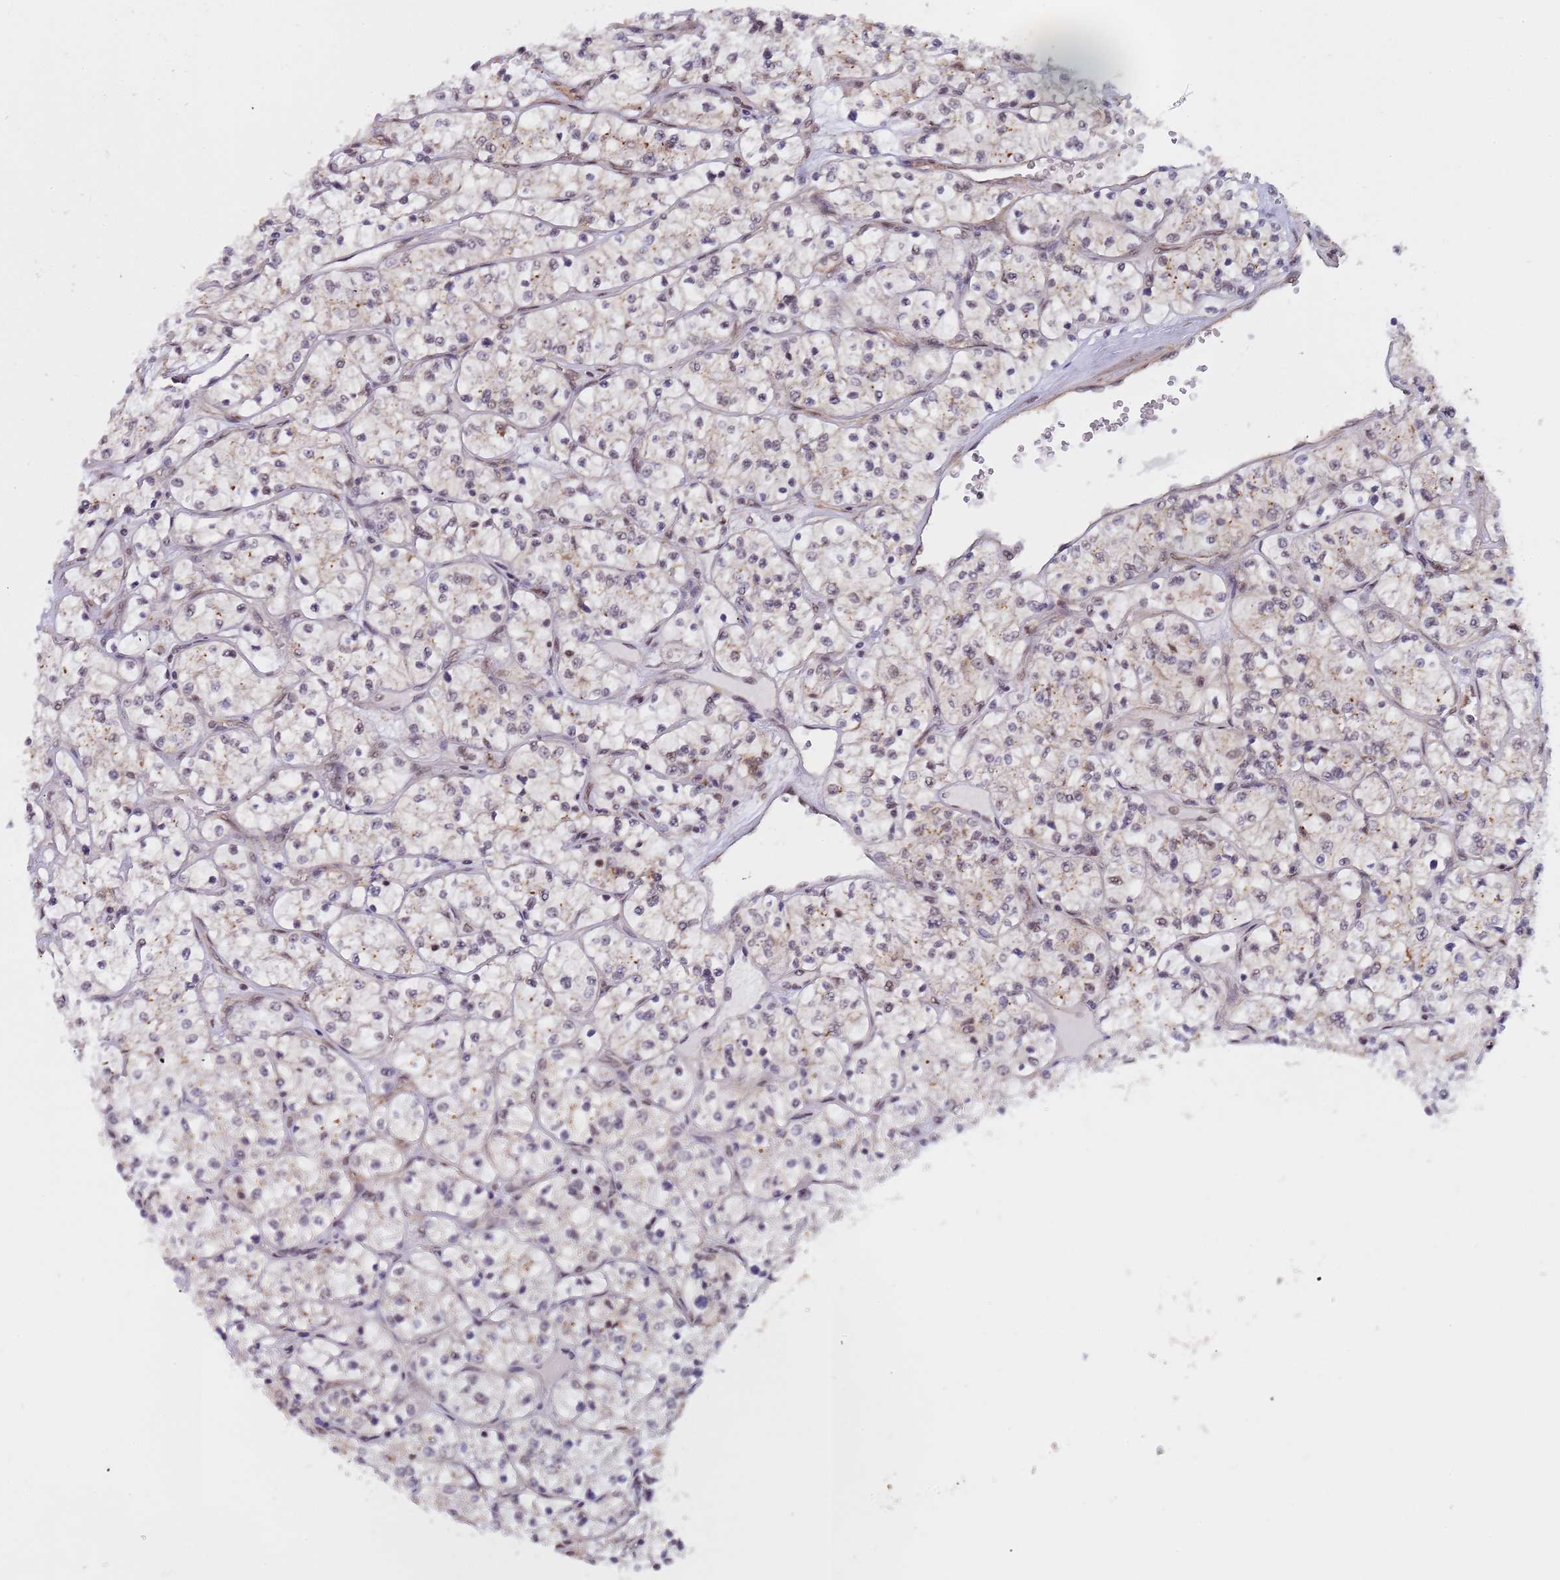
{"staining": {"intensity": "negative", "quantity": "none", "location": "none"}, "tissue": "renal cancer", "cell_type": "Tumor cells", "image_type": "cancer", "snomed": [{"axis": "morphology", "description": "Adenocarcinoma, NOS"}, {"axis": "topography", "description": "Kidney"}], "caption": "A high-resolution photomicrograph shows immunohistochemistry (IHC) staining of renal cancer, which shows no significant staining in tumor cells.", "gene": "EMC2", "patient": {"sex": "female", "age": 64}}